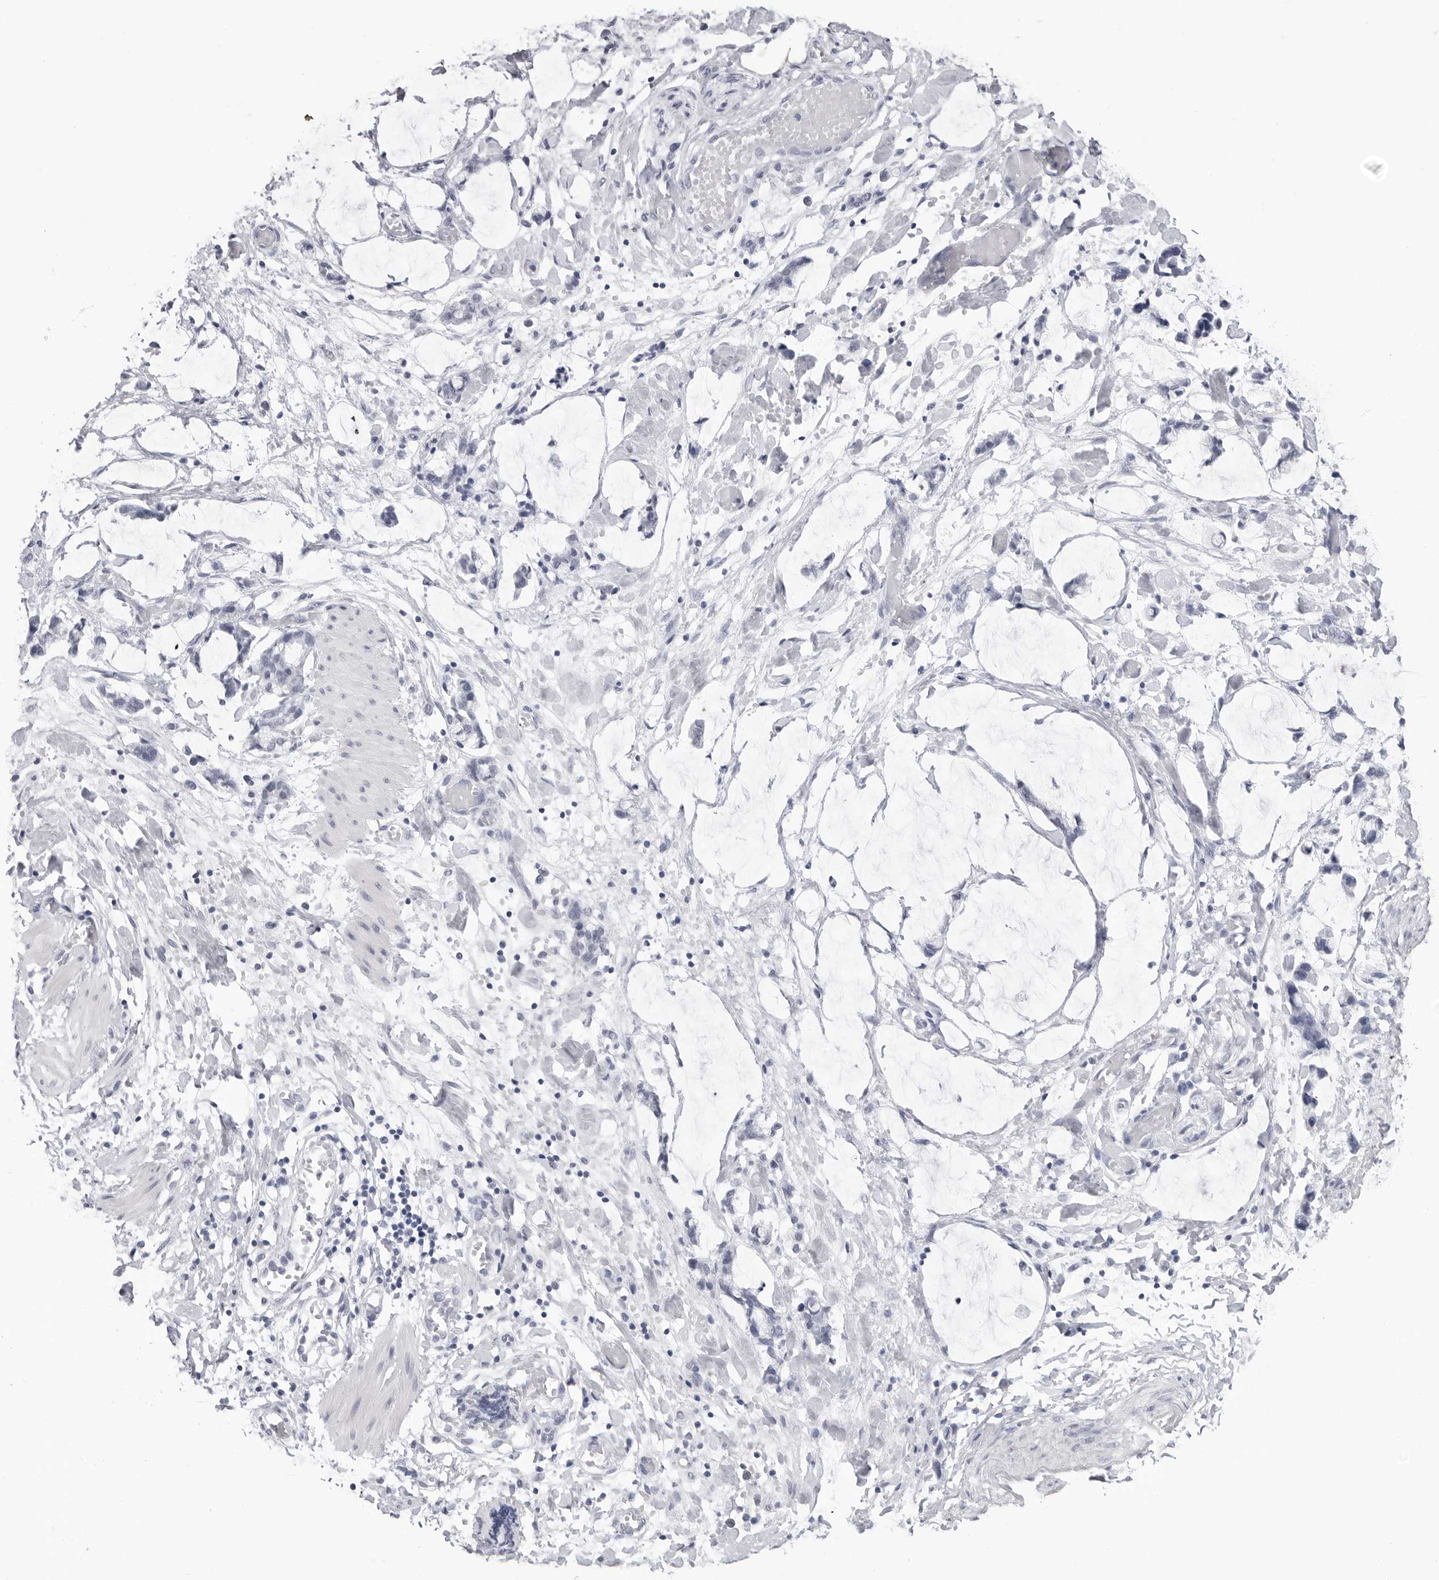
{"staining": {"intensity": "negative", "quantity": "none", "location": "none"}, "tissue": "adipose tissue", "cell_type": "Adipocytes", "image_type": "normal", "snomed": [{"axis": "morphology", "description": "Normal tissue, NOS"}, {"axis": "morphology", "description": "Adenocarcinoma, NOS"}, {"axis": "topography", "description": "Colon"}, {"axis": "topography", "description": "Peripheral nerve tissue"}], "caption": "This is an immunohistochemistry (IHC) image of unremarkable human adipose tissue. There is no expression in adipocytes.", "gene": "PGA3", "patient": {"sex": "male", "age": 14}}